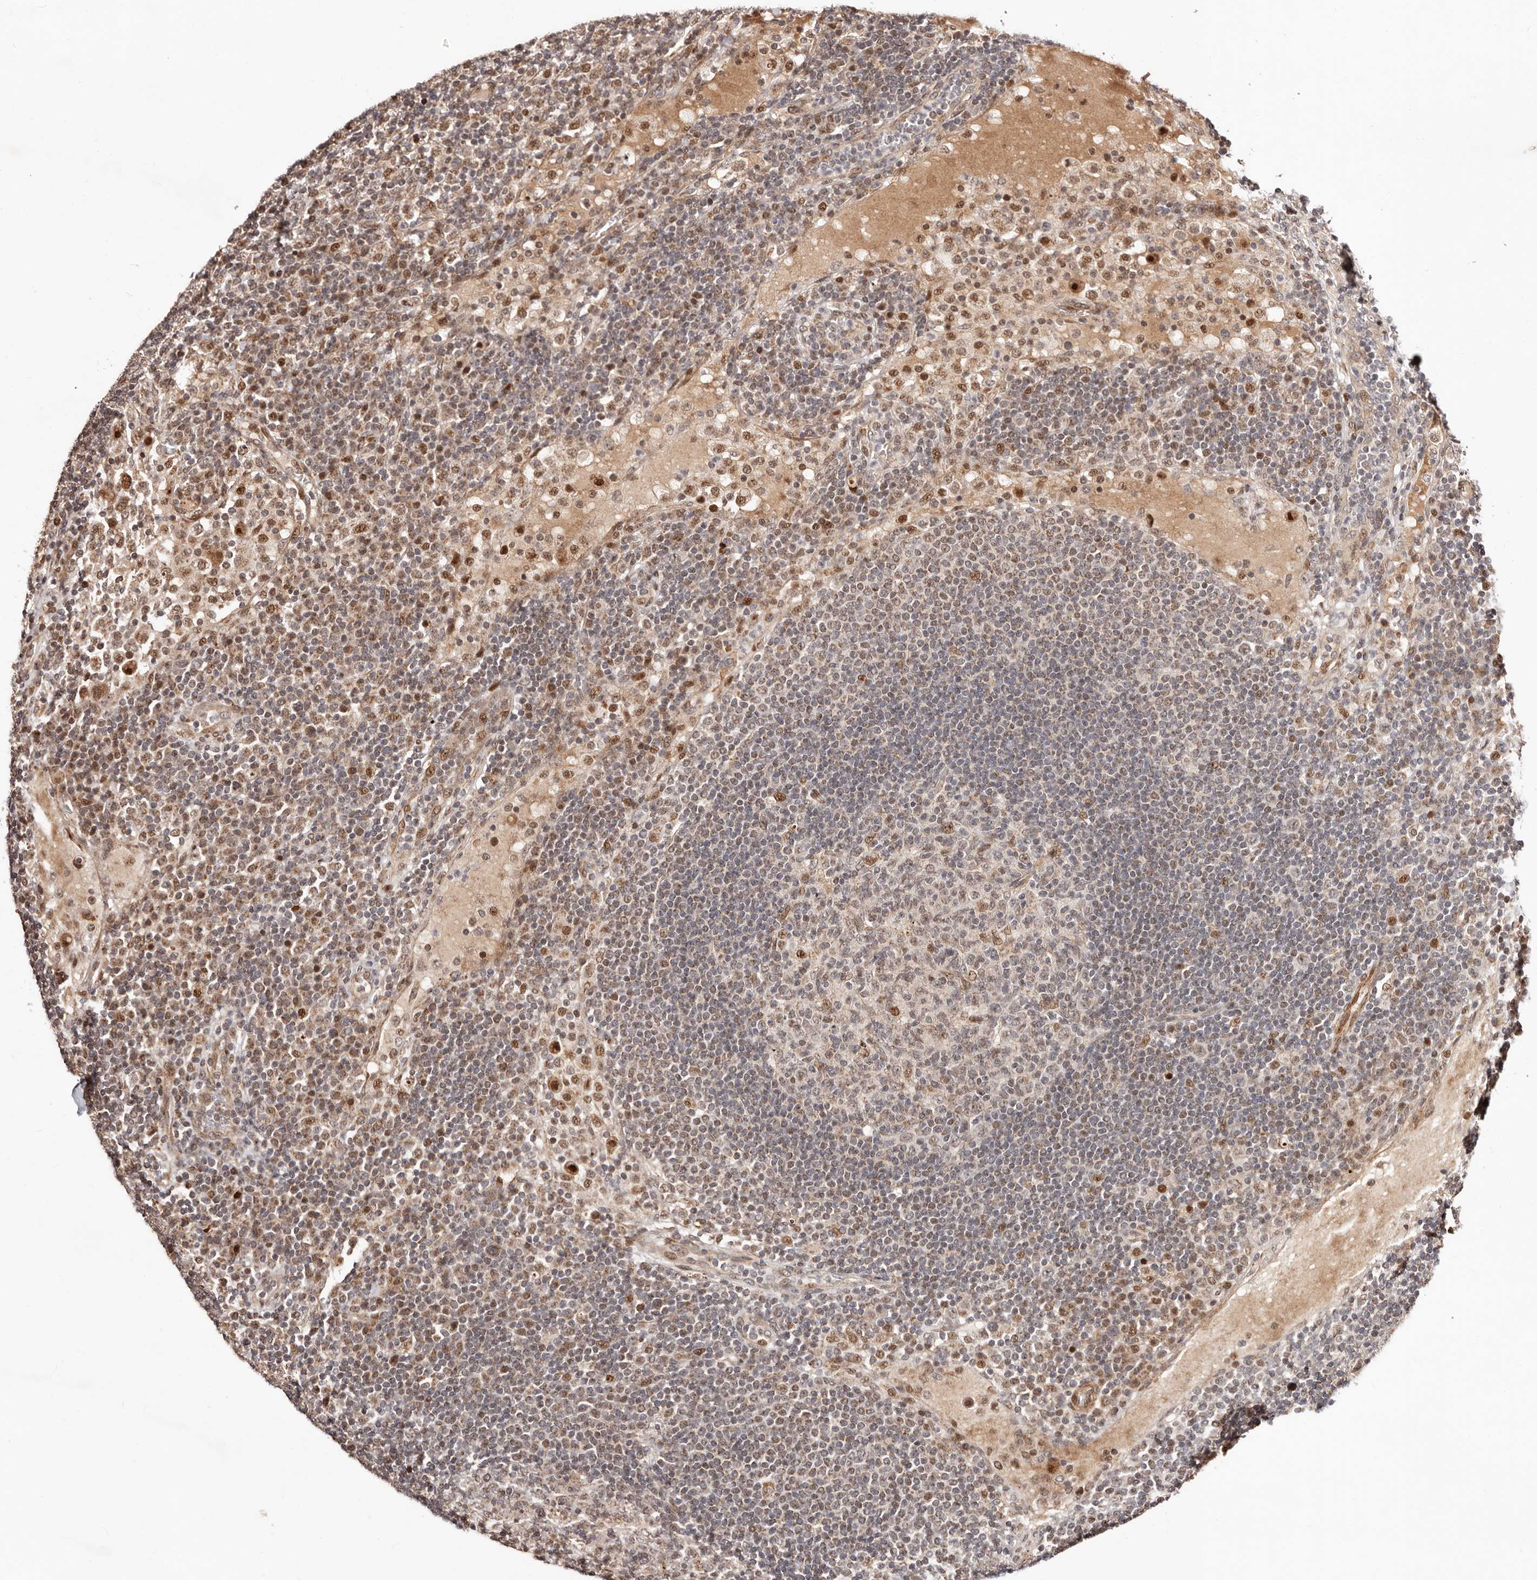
{"staining": {"intensity": "strong", "quantity": "<25%", "location": "nuclear"}, "tissue": "lymph node", "cell_type": "Germinal center cells", "image_type": "normal", "snomed": [{"axis": "morphology", "description": "Normal tissue, NOS"}, {"axis": "topography", "description": "Lymph node"}], "caption": "About <25% of germinal center cells in normal lymph node exhibit strong nuclear protein positivity as visualized by brown immunohistochemical staining.", "gene": "HIVEP3", "patient": {"sex": "female", "age": 53}}